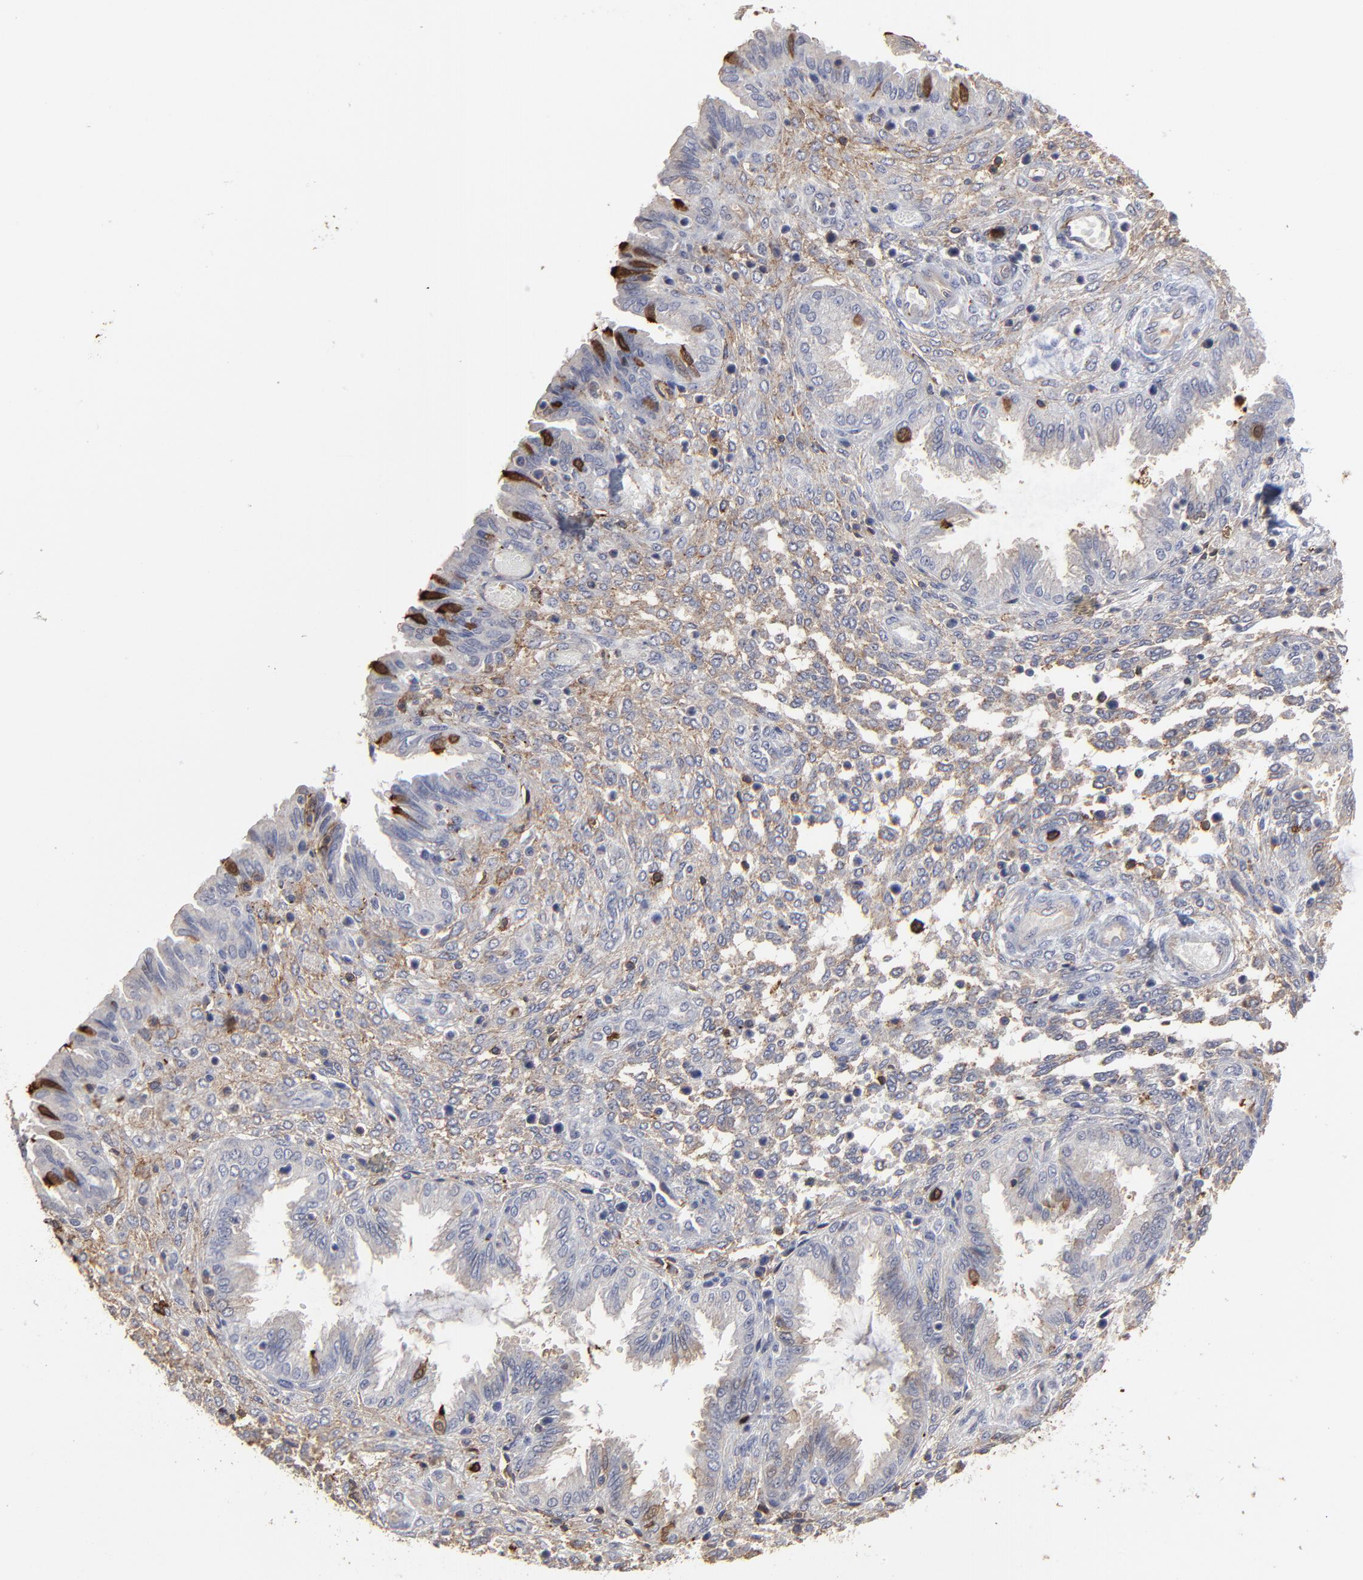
{"staining": {"intensity": "strong", "quantity": "<25%", "location": "nuclear"}, "tissue": "endometrium", "cell_type": "Cells in endometrial stroma", "image_type": "normal", "snomed": [{"axis": "morphology", "description": "Normal tissue, NOS"}, {"axis": "topography", "description": "Endometrium"}], "caption": "Immunohistochemistry image of normal endometrium: human endometrium stained using immunohistochemistry (IHC) shows medium levels of strong protein expression localized specifically in the nuclear of cells in endometrial stroma, appearing as a nuclear brown color.", "gene": "SLC6A14", "patient": {"sex": "female", "age": 33}}